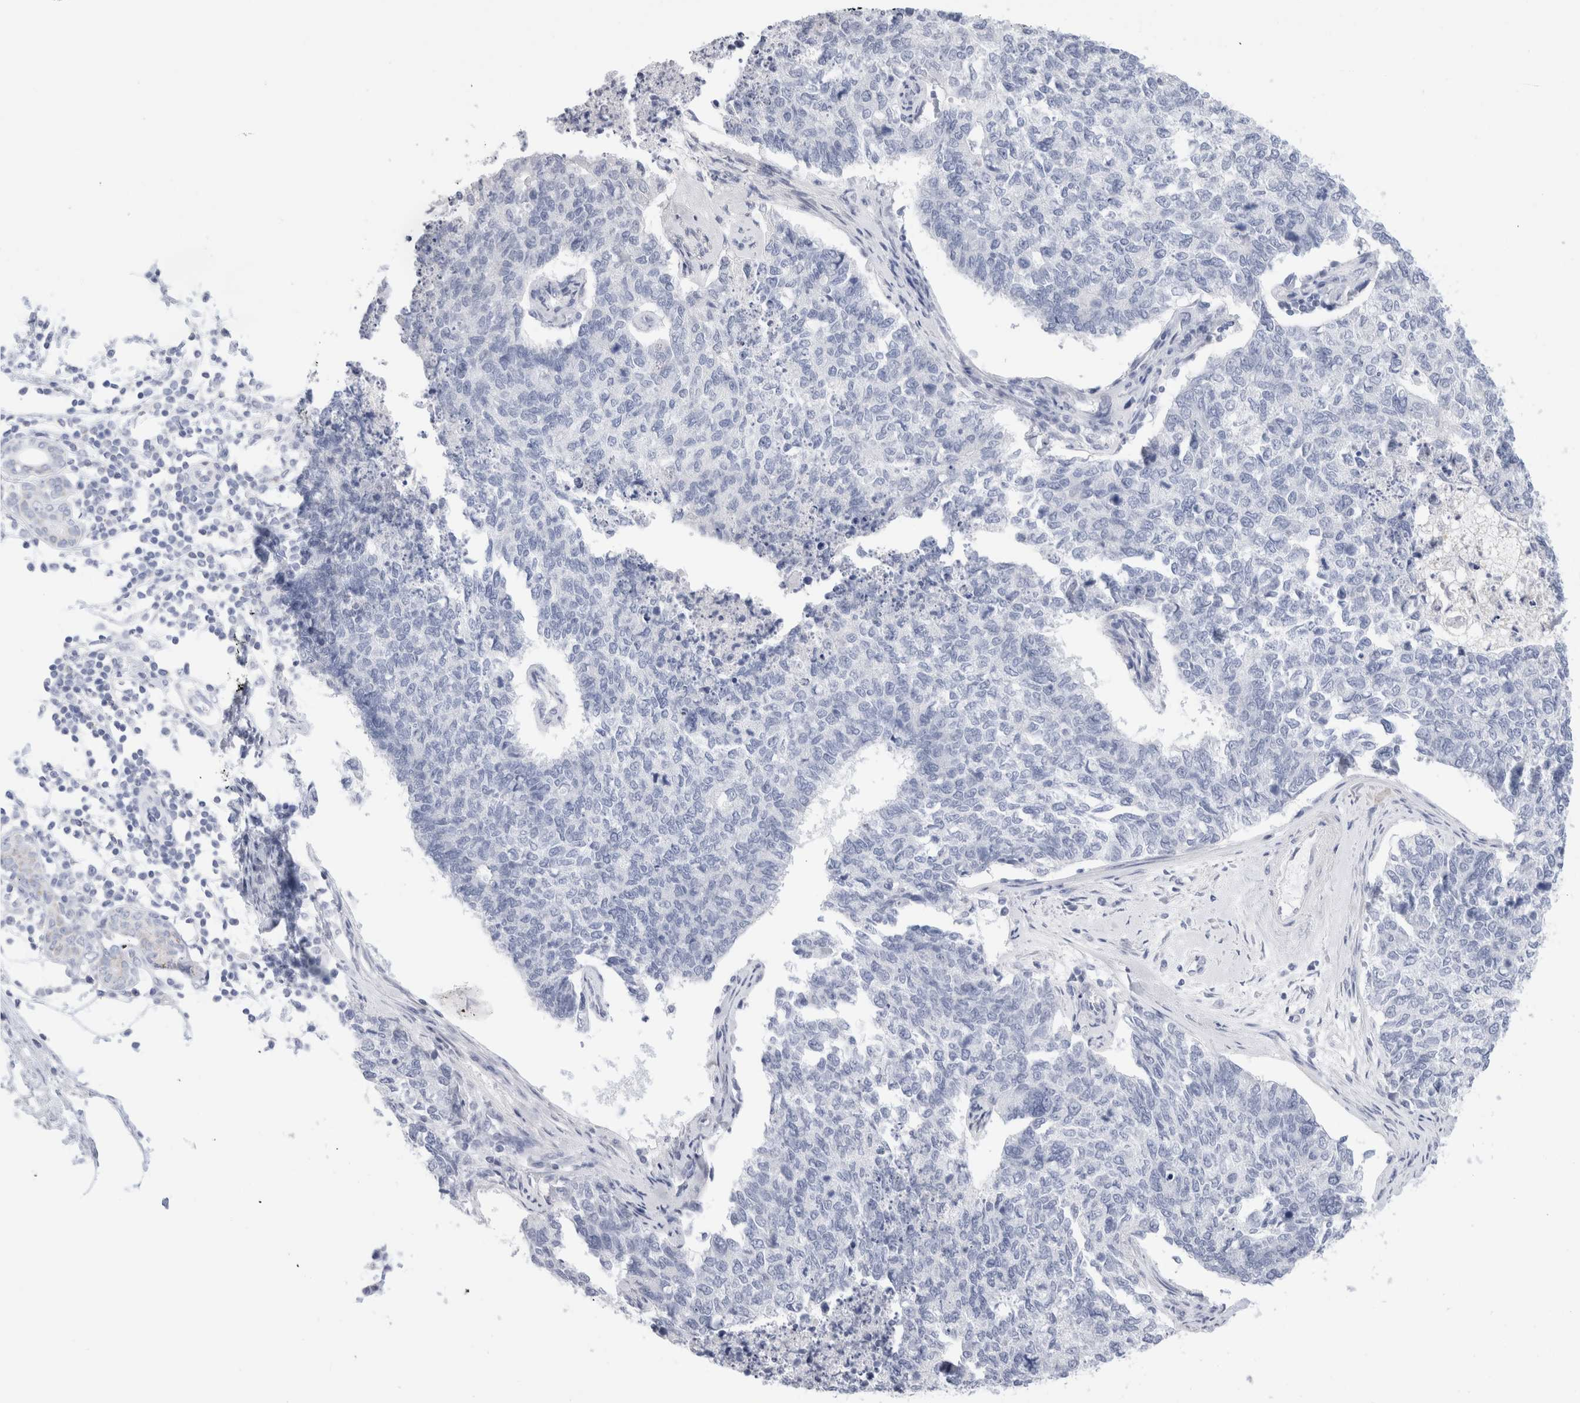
{"staining": {"intensity": "negative", "quantity": "none", "location": "none"}, "tissue": "cervical cancer", "cell_type": "Tumor cells", "image_type": "cancer", "snomed": [{"axis": "morphology", "description": "Squamous cell carcinoma, NOS"}, {"axis": "topography", "description": "Cervix"}], "caption": "There is no significant expression in tumor cells of cervical cancer (squamous cell carcinoma). The staining is performed using DAB brown chromogen with nuclei counter-stained in using hematoxylin.", "gene": "ECHDC2", "patient": {"sex": "female", "age": 63}}